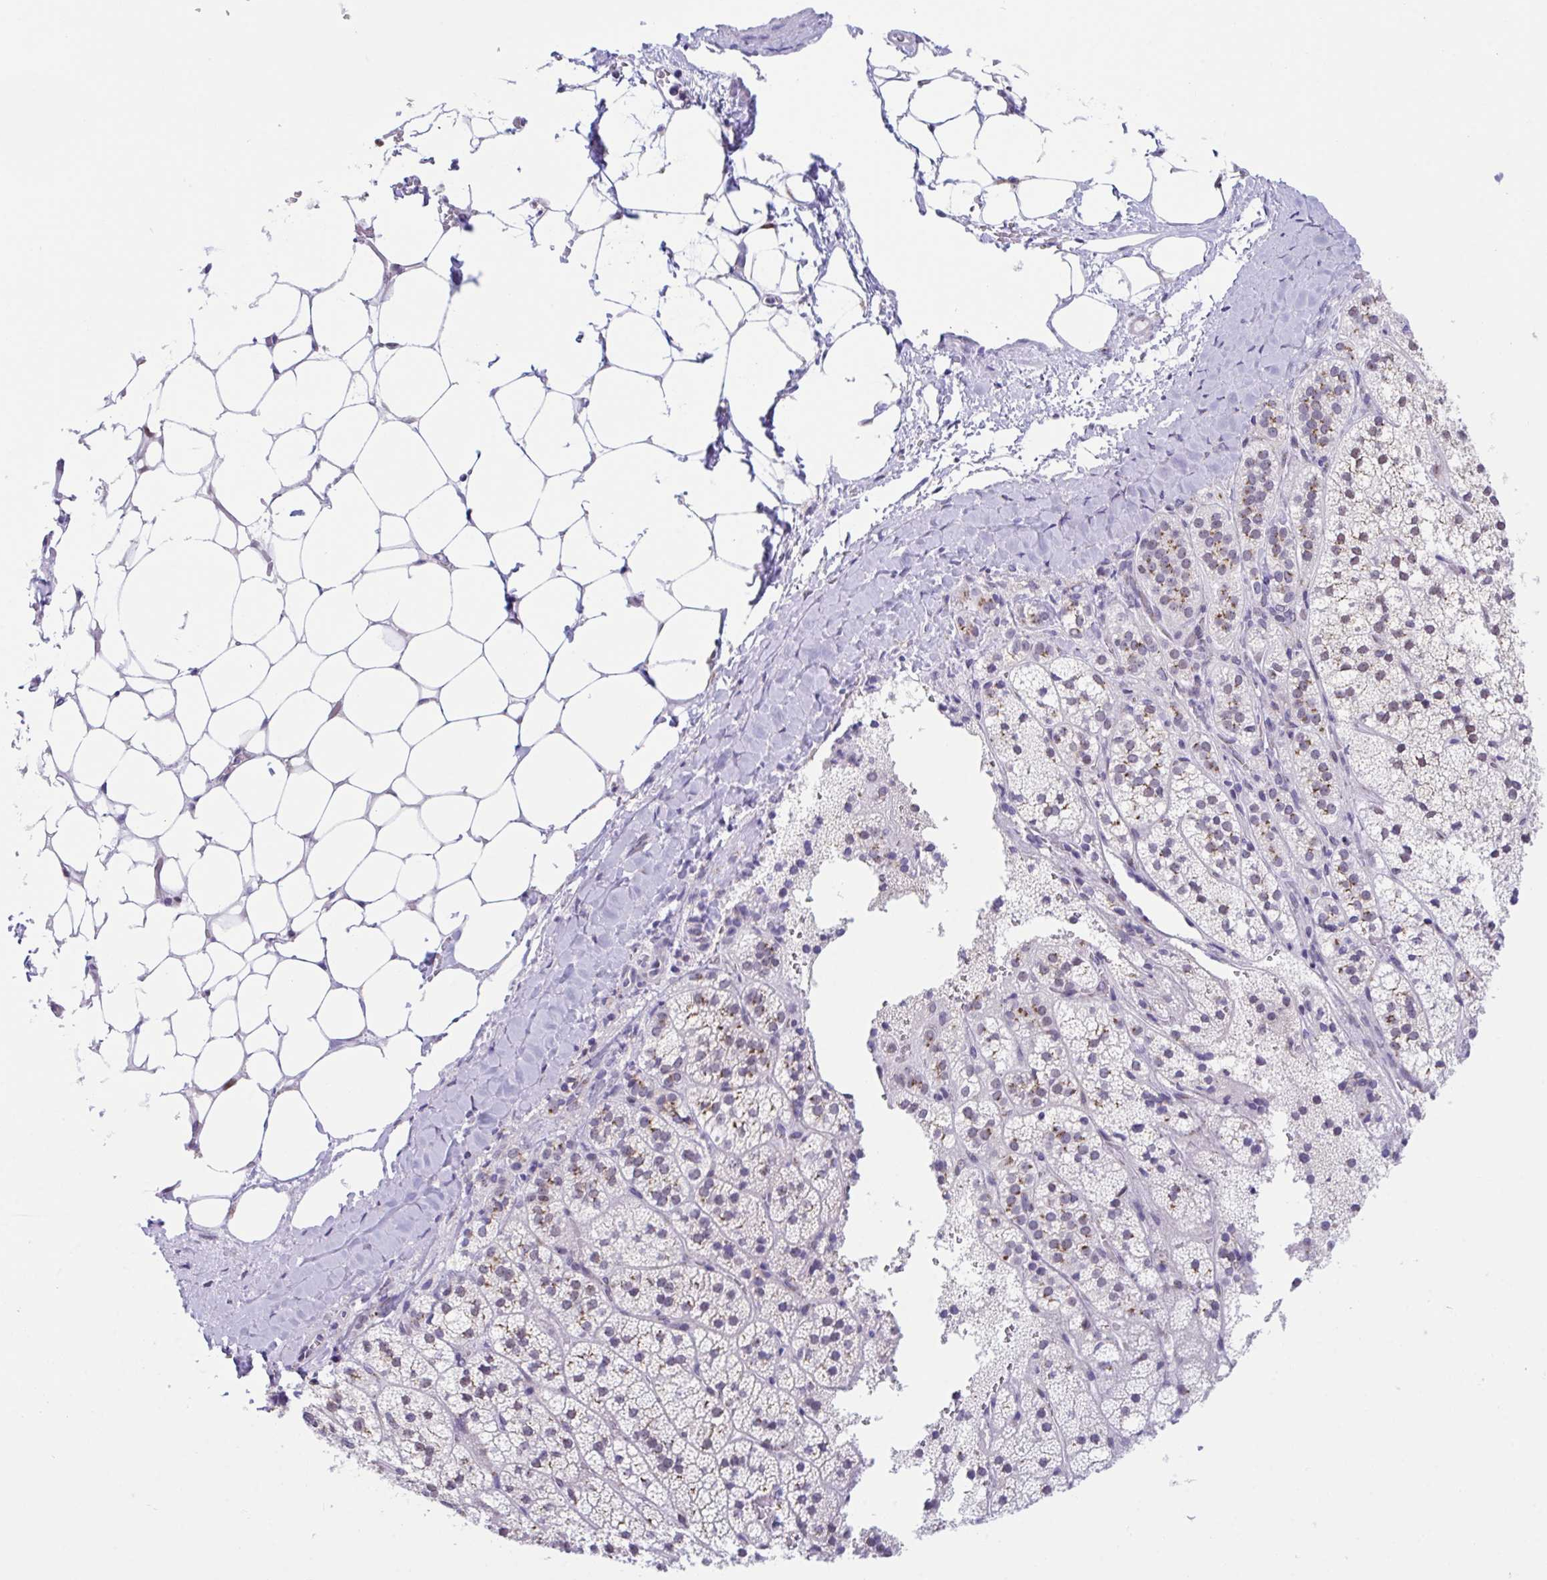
{"staining": {"intensity": "moderate", "quantity": "<25%", "location": "cytoplasmic/membranous"}, "tissue": "adrenal gland", "cell_type": "Glandular cells", "image_type": "normal", "snomed": [{"axis": "morphology", "description": "Normal tissue, NOS"}, {"axis": "topography", "description": "Adrenal gland"}], "caption": "A high-resolution photomicrograph shows IHC staining of benign adrenal gland, which exhibits moderate cytoplasmic/membranous staining in approximately <25% of glandular cells. (Stains: DAB (3,3'-diaminobenzidine) in brown, nuclei in blue, Microscopy: brightfield microscopy at high magnification).", "gene": "SCLY", "patient": {"sex": "male", "age": 53}}